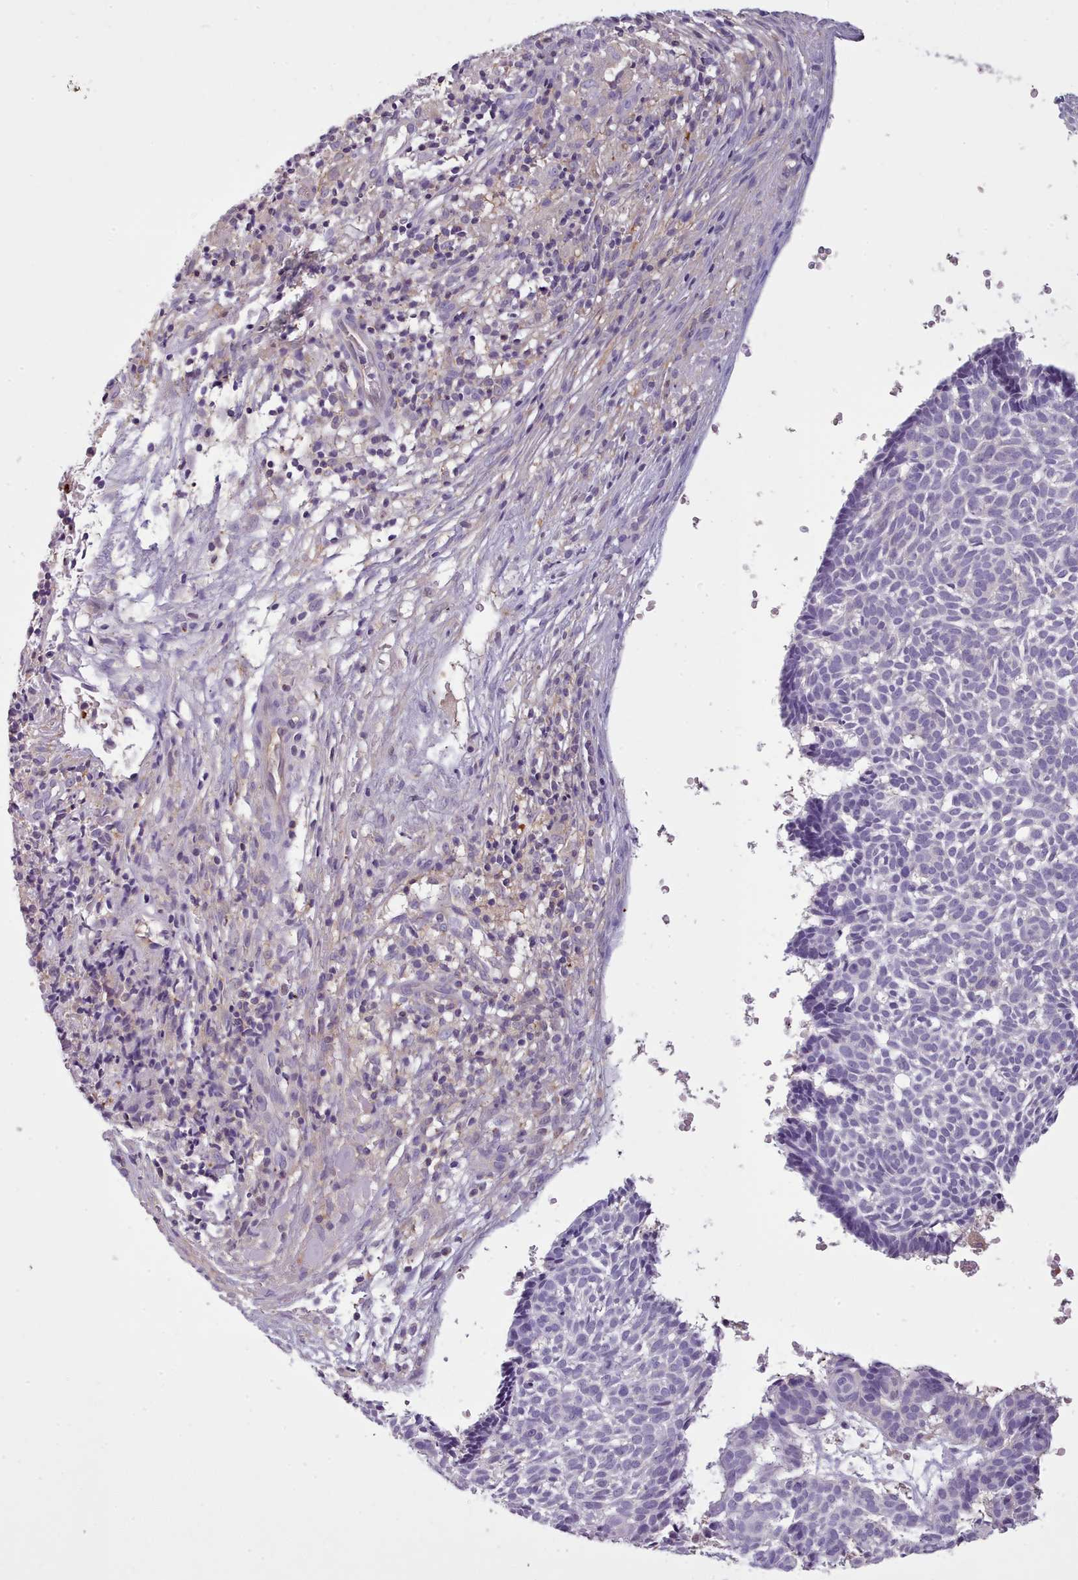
{"staining": {"intensity": "negative", "quantity": "none", "location": "none"}, "tissue": "skin cancer", "cell_type": "Tumor cells", "image_type": "cancer", "snomed": [{"axis": "morphology", "description": "Basal cell carcinoma"}, {"axis": "topography", "description": "Skin"}], "caption": "An immunohistochemistry image of skin cancer is shown. There is no staining in tumor cells of skin cancer.", "gene": "NDST2", "patient": {"sex": "male", "age": 61}}